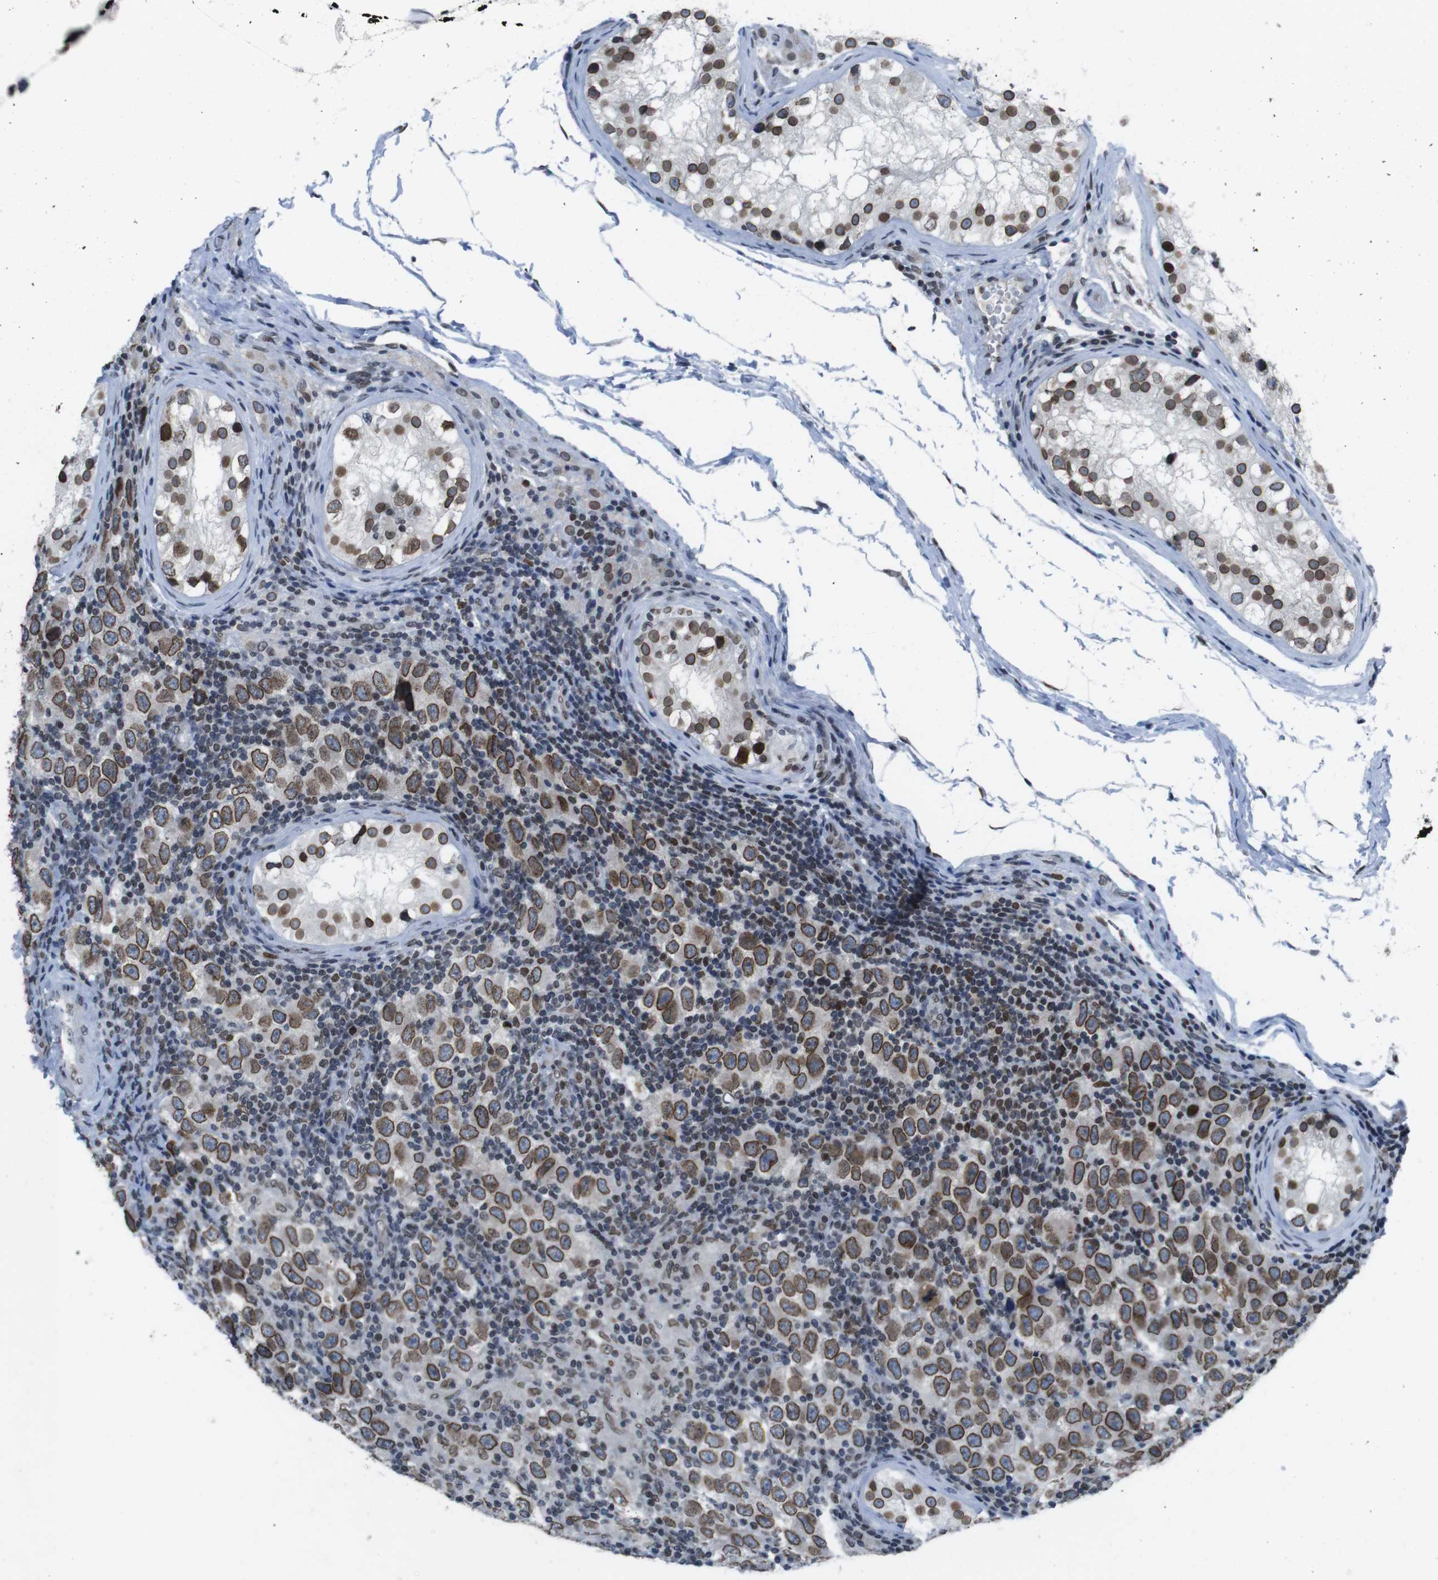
{"staining": {"intensity": "moderate", "quantity": ">75%", "location": "cytoplasmic/membranous,nuclear"}, "tissue": "testis cancer", "cell_type": "Tumor cells", "image_type": "cancer", "snomed": [{"axis": "morphology", "description": "Carcinoma, Embryonal, NOS"}, {"axis": "topography", "description": "Testis"}], "caption": "Embryonal carcinoma (testis) tissue shows moderate cytoplasmic/membranous and nuclear positivity in about >75% of tumor cells", "gene": "MAD1L1", "patient": {"sex": "male", "age": 21}}